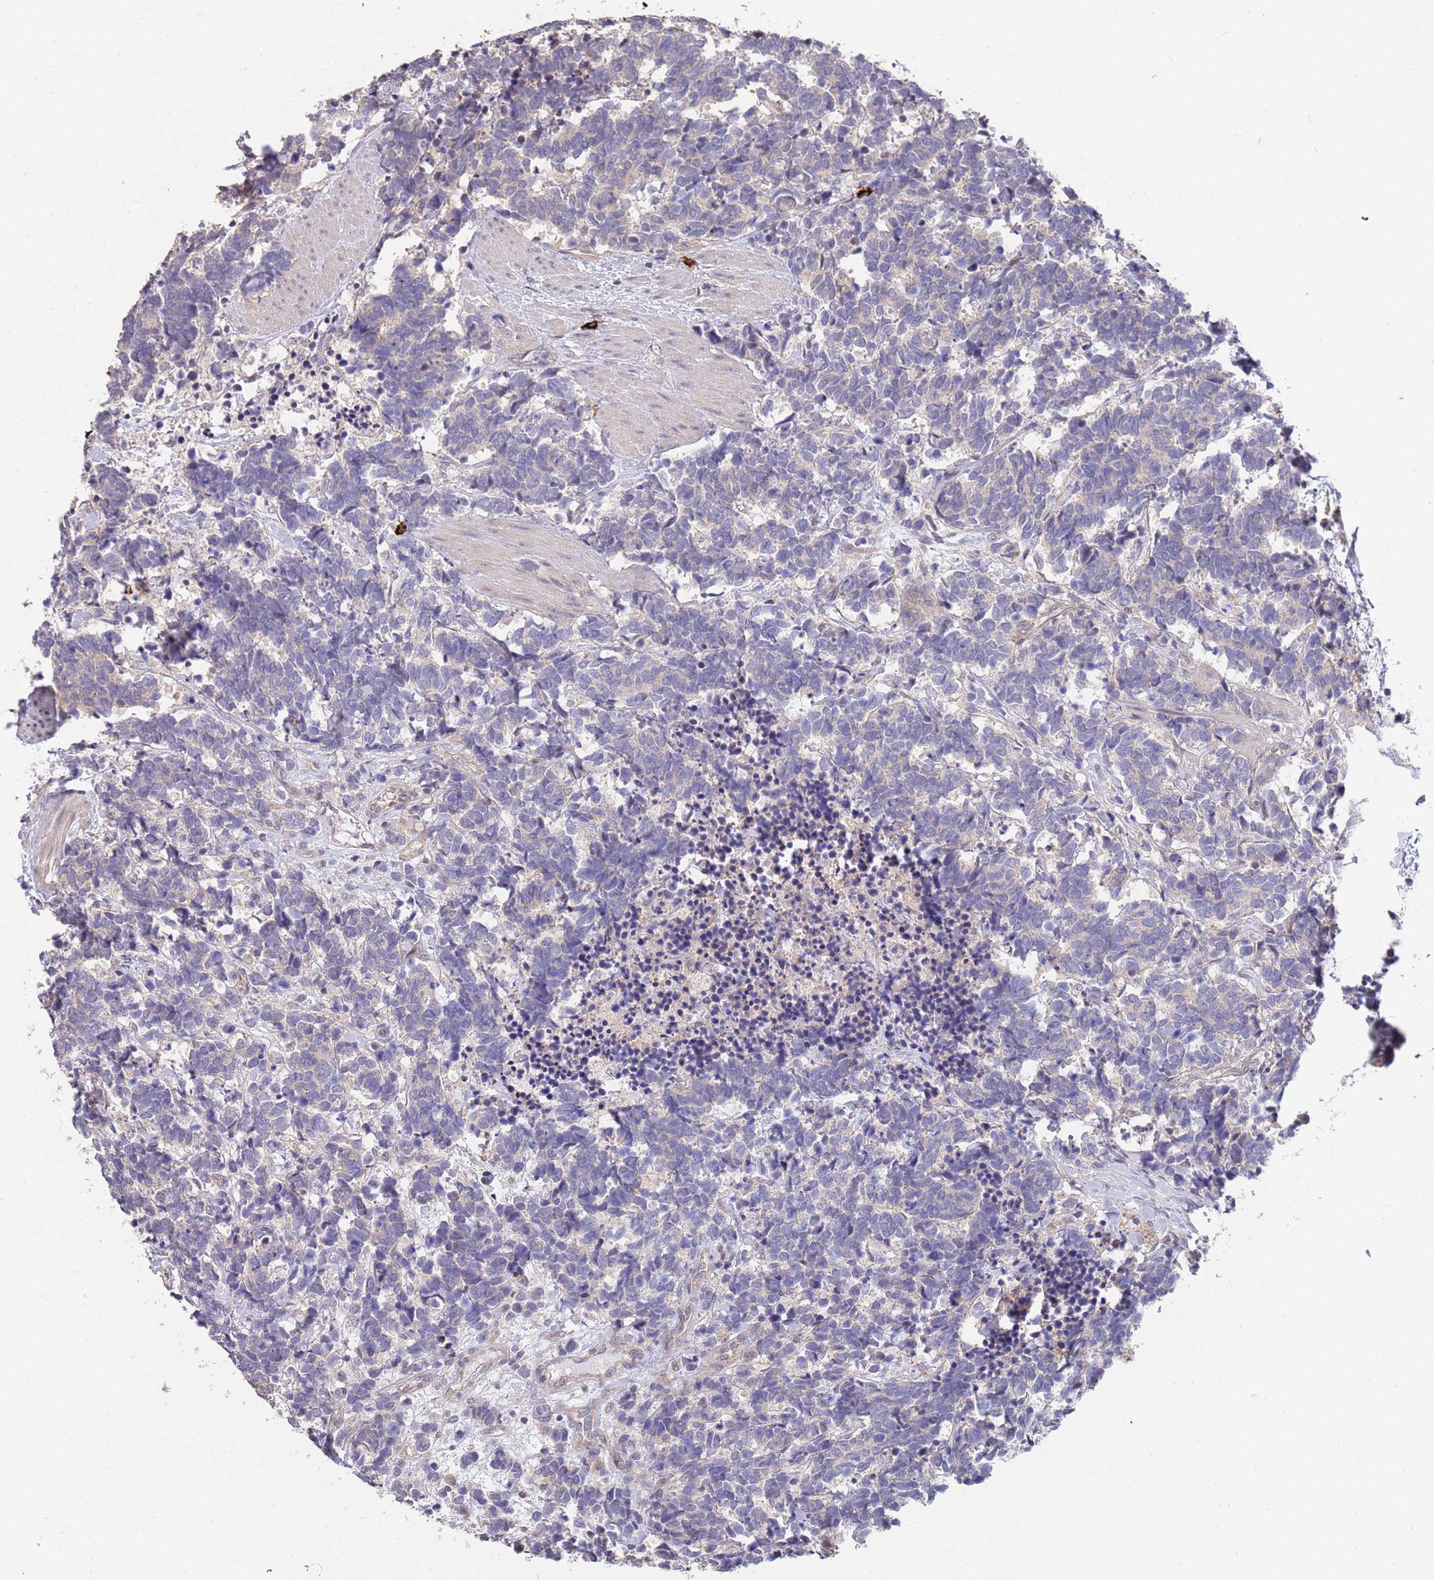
{"staining": {"intensity": "weak", "quantity": "<25%", "location": "cytoplasmic/membranous"}, "tissue": "carcinoid", "cell_type": "Tumor cells", "image_type": "cancer", "snomed": [{"axis": "morphology", "description": "Carcinoma, NOS"}, {"axis": "morphology", "description": "Carcinoid, malignant, NOS"}, {"axis": "topography", "description": "Prostate"}], "caption": "This micrograph is of carcinoid stained with immunohistochemistry to label a protein in brown with the nuclei are counter-stained blue. There is no positivity in tumor cells.", "gene": "MARVELD2", "patient": {"sex": "male", "age": 57}}